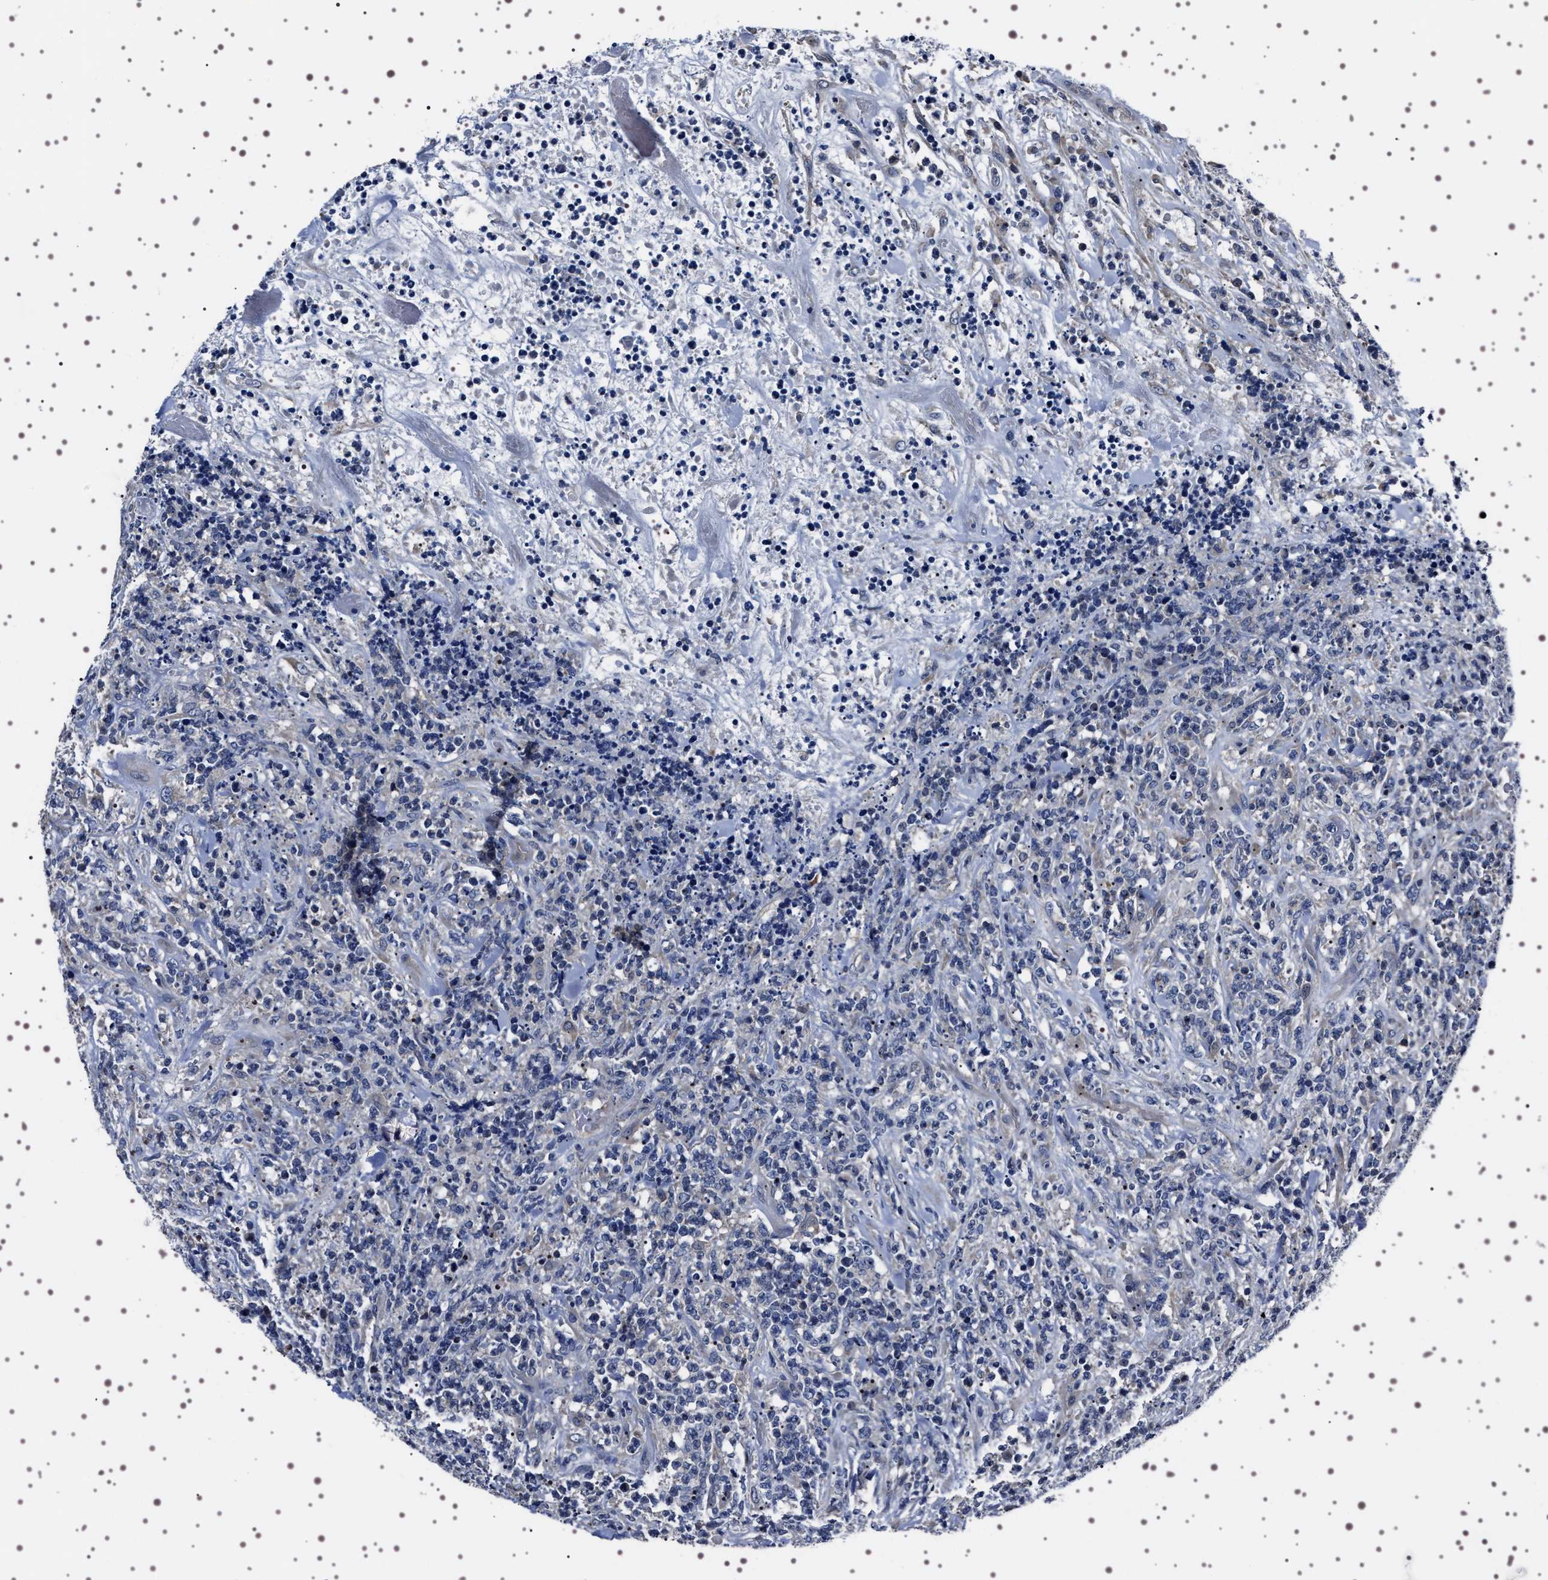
{"staining": {"intensity": "negative", "quantity": "none", "location": "none"}, "tissue": "lymphoma", "cell_type": "Tumor cells", "image_type": "cancer", "snomed": [{"axis": "morphology", "description": "Malignant lymphoma, non-Hodgkin's type, High grade"}, {"axis": "topography", "description": "Soft tissue"}], "caption": "Human lymphoma stained for a protein using IHC reveals no positivity in tumor cells.", "gene": "TARBP1", "patient": {"sex": "male", "age": 18}}